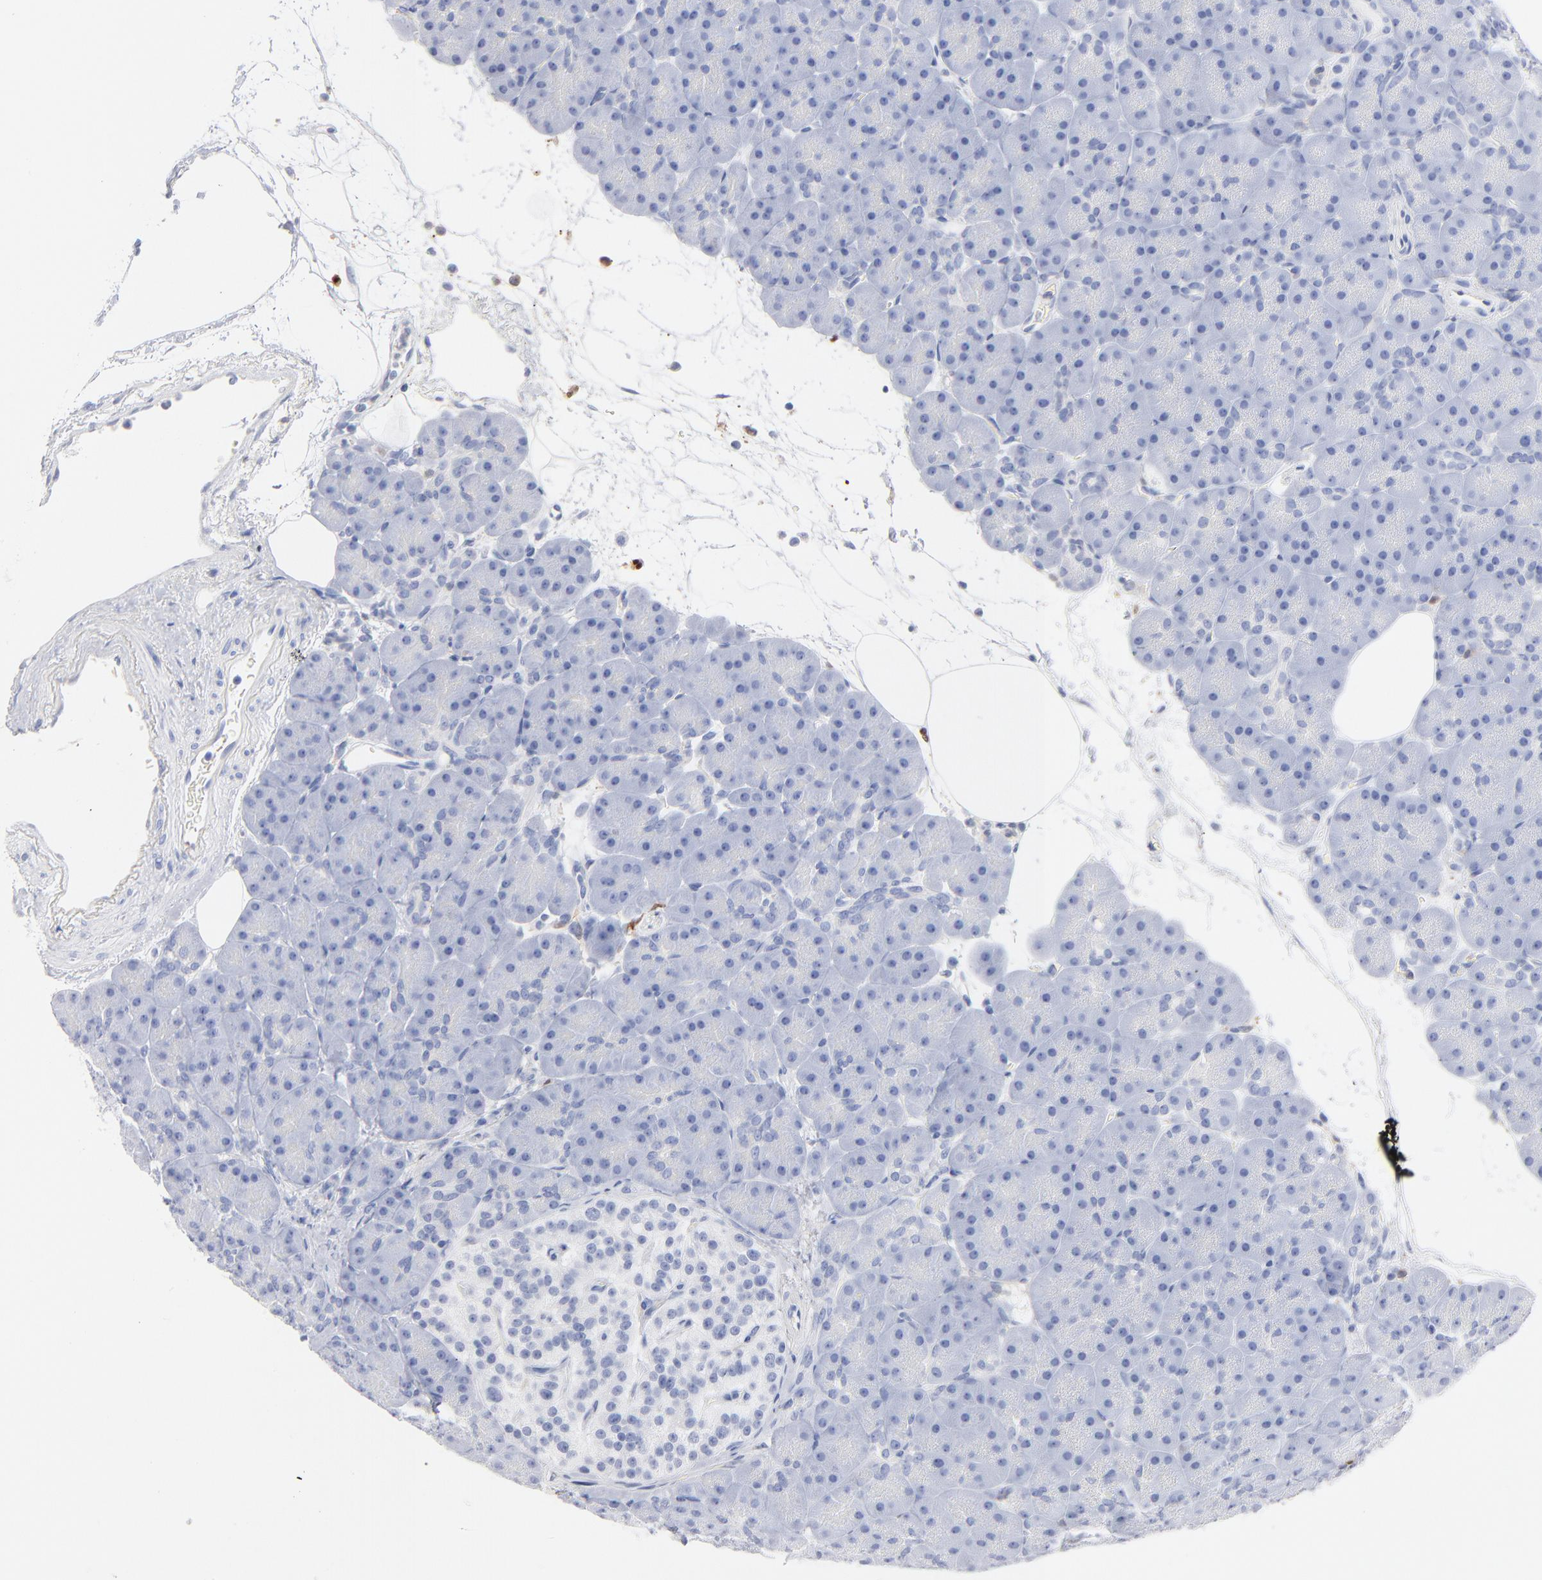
{"staining": {"intensity": "negative", "quantity": "none", "location": "none"}, "tissue": "pancreas", "cell_type": "Exocrine glandular cells", "image_type": "normal", "snomed": [{"axis": "morphology", "description": "Normal tissue, NOS"}, {"axis": "topography", "description": "Pancreas"}], "caption": "This histopathology image is of normal pancreas stained with IHC to label a protein in brown with the nuclei are counter-stained blue. There is no staining in exocrine glandular cells. The staining is performed using DAB (3,3'-diaminobenzidine) brown chromogen with nuclei counter-stained in using hematoxylin.", "gene": "IFIT2", "patient": {"sex": "male", "age": 66}}